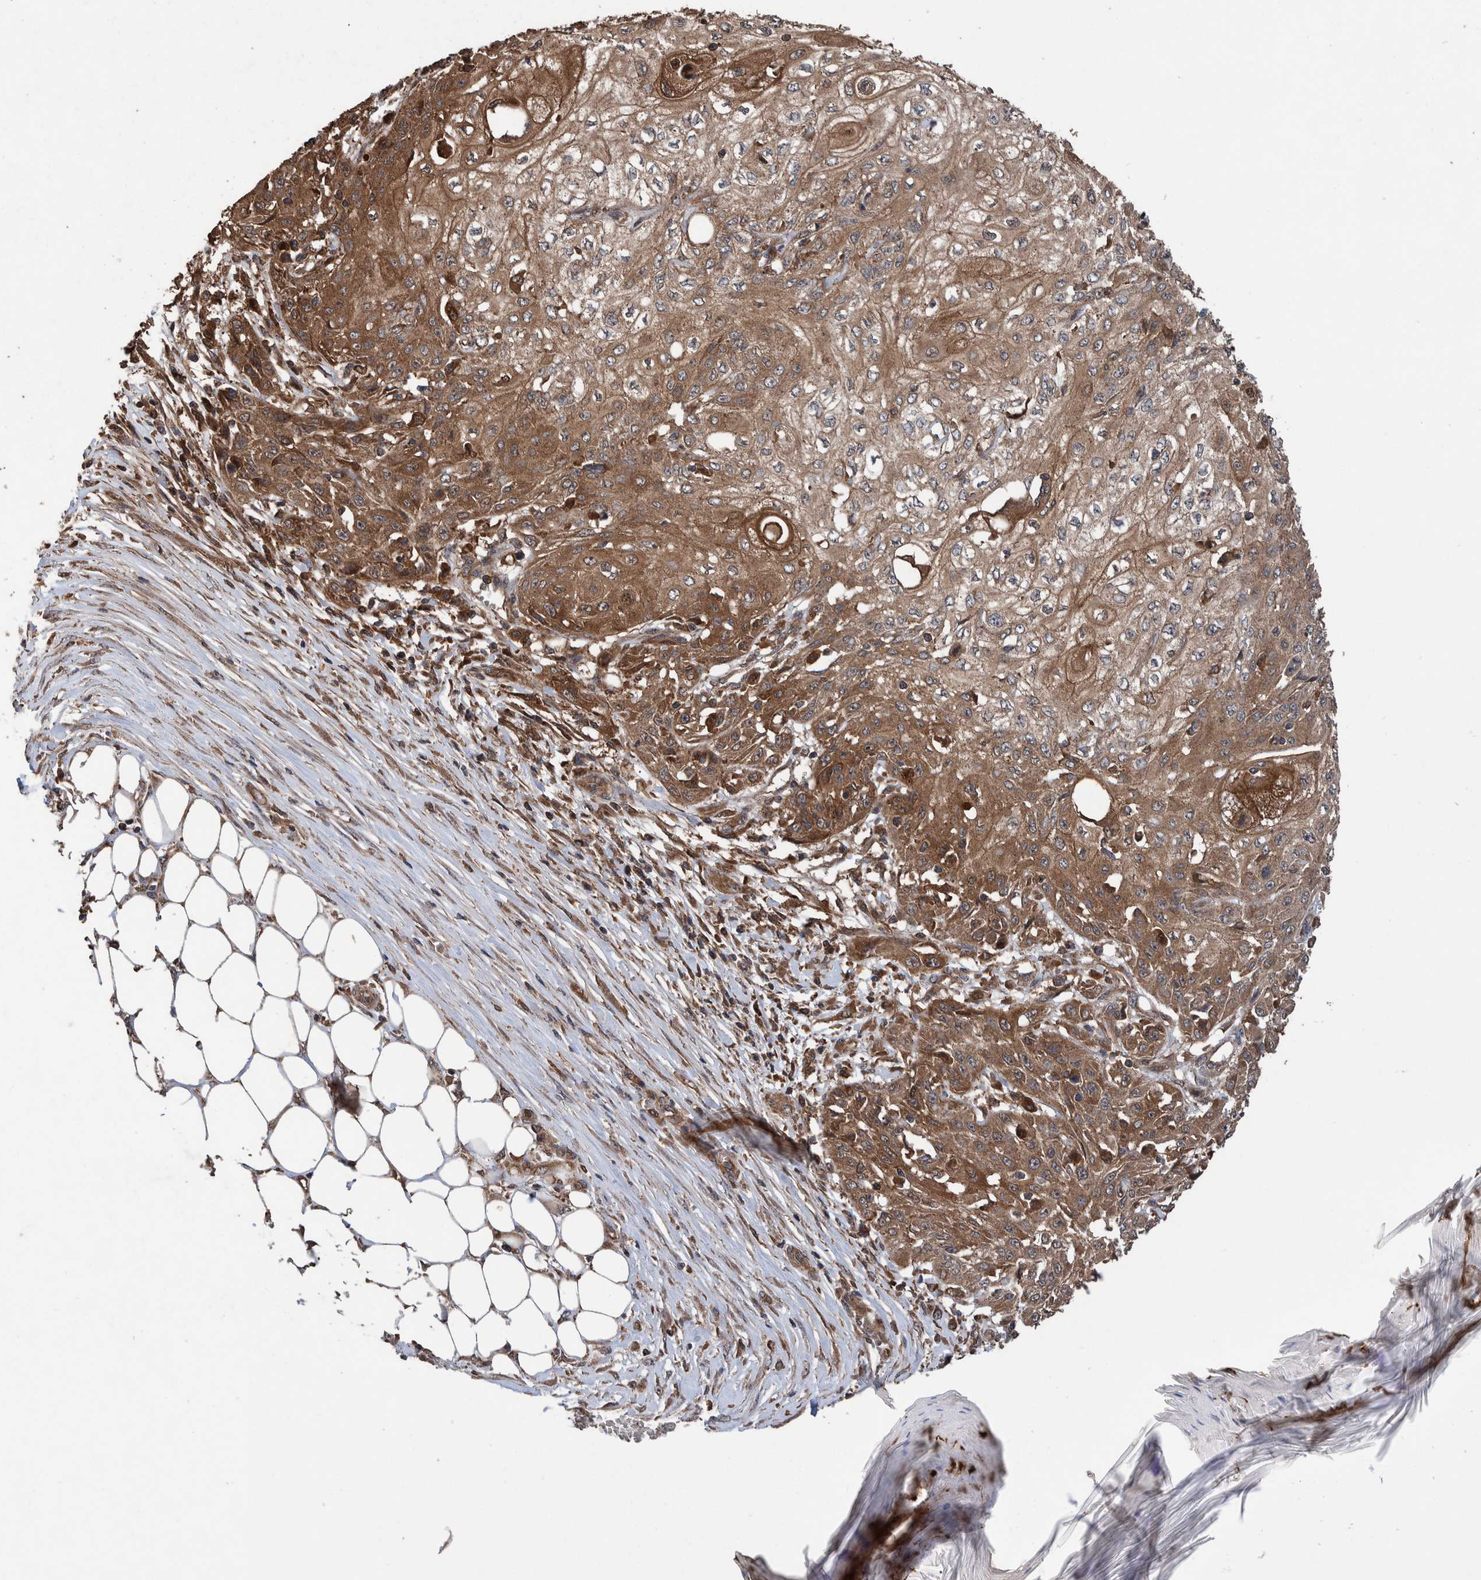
{"staining": {"intensity": "moderate", "quantity": ">75%", "location": "cytoplasmic/membranous"}, "tissue": "skin cancer", "cell_type": "Tumor cells", "image_type": "cancer", "snomed": [{"axis": "morphology", "description": "Squamous cell carcinoma, NOS"}, {"axis": "morphology", "description": "Squamous cell carcinoma, metastatic, NOS"}, {"axis": "topography", "description": "Skin"}, {"axis": "topography", "description": "Lymph node"}], "caption": "An immunohistochemistry (IHC) histopathology image of neoplastic tissue is shown. Protein staining in brown highlights moderate cytoplasmic/membranous positivity in skin squamous cell carcinoma within tumor cells. (Stains: DAB in brown, nuclei in blue, Microscopy: brightfield microscopy at high magnification).", "gene": "TRIM16", "patient": {"sex": "male", "age": 75}}